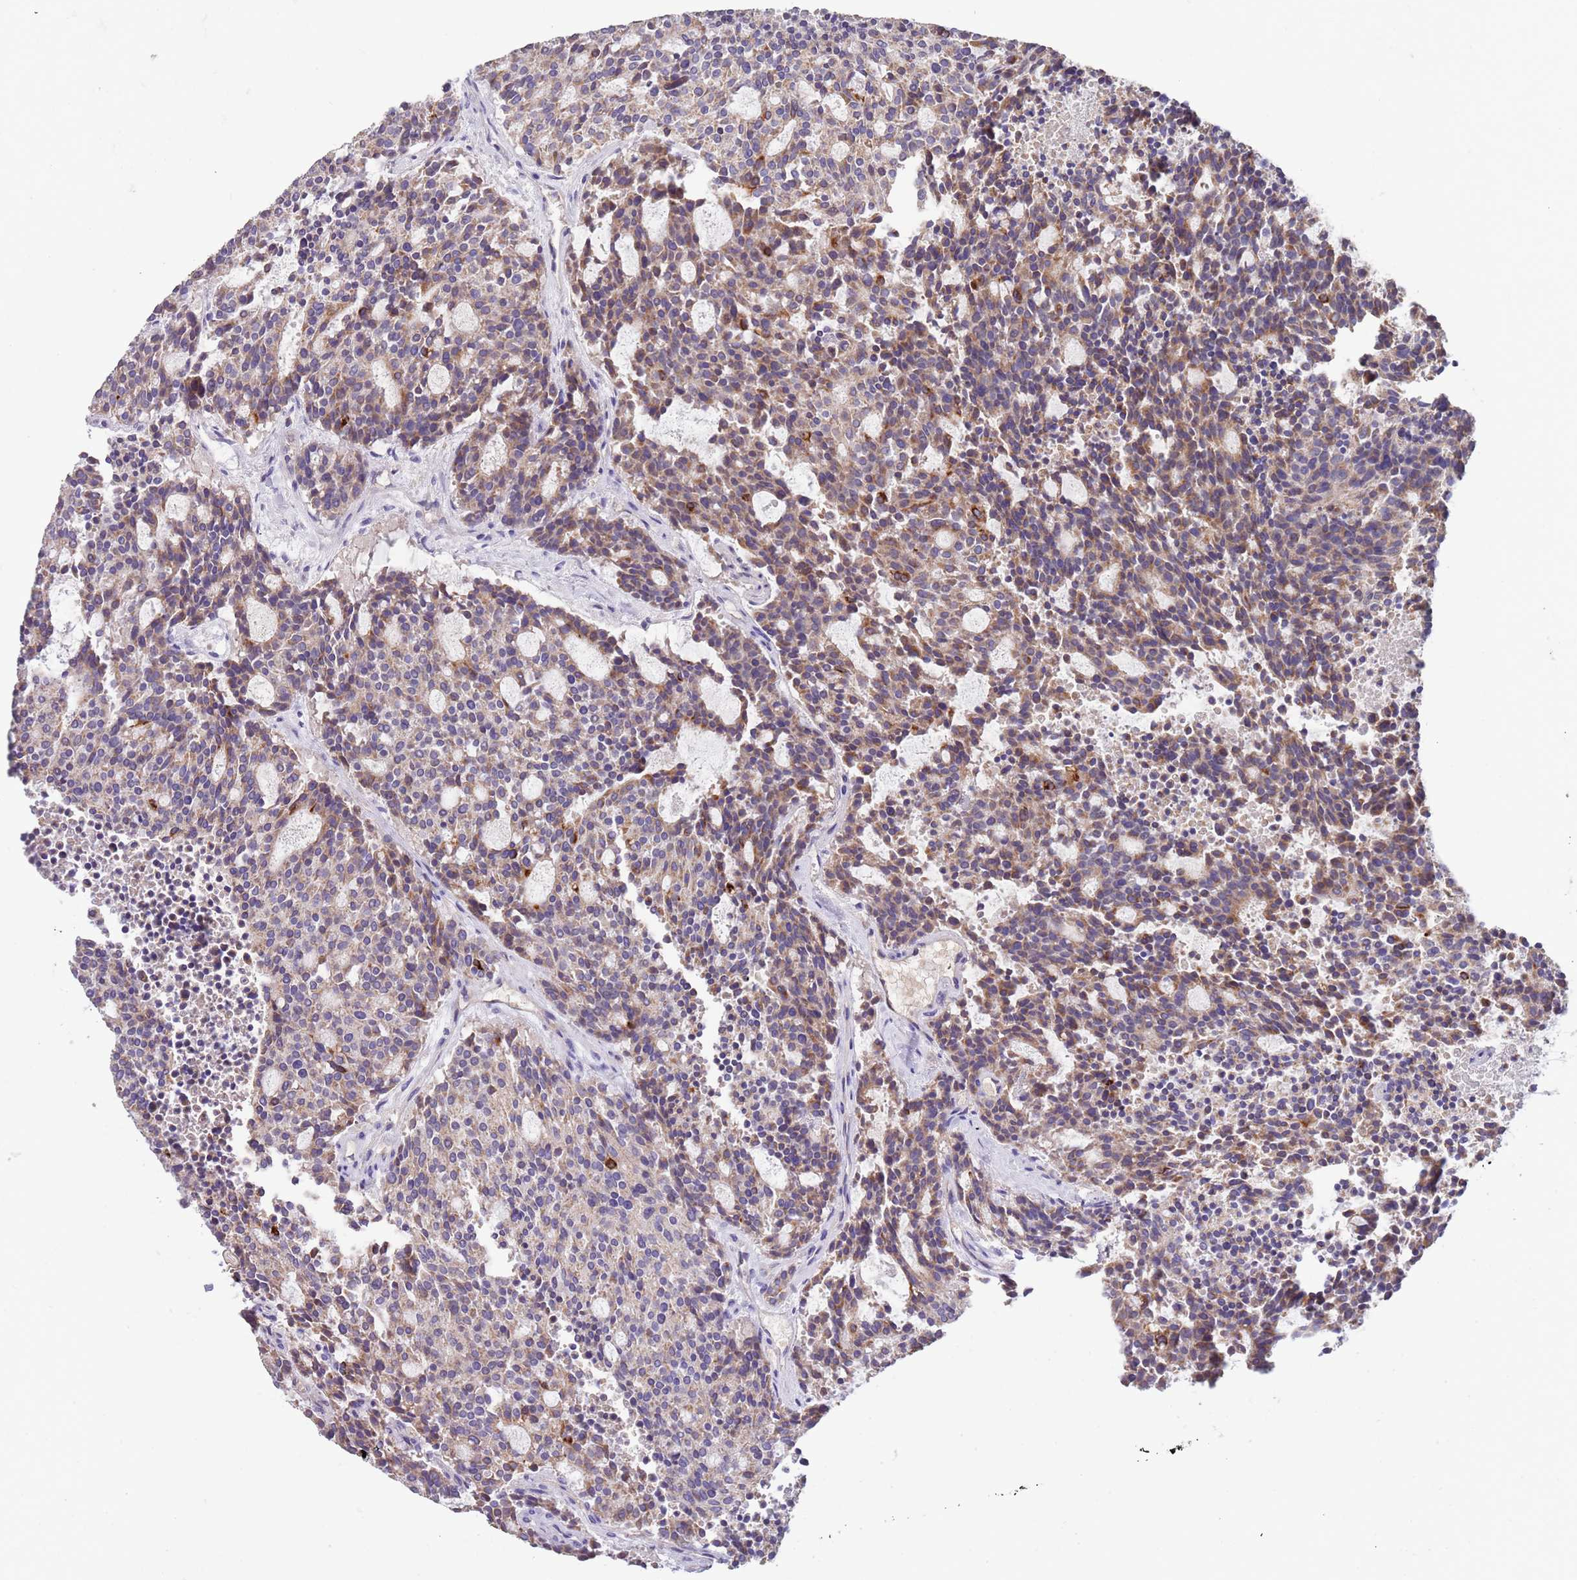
{"staining": {"intensity": "weak", "quantity": ">75%", "location": "cytoplasmic/membranous"}, "tissue": "carcinoid", "cell_type": "Tumor cells", "image_type": "cancer", "snomed": [{"axis": "morphology", "description": "Carcinoid, malignant, NOS"}, {"axis": "topography", "description": "Pancreas"}], "caption": "Carcinoid stained for a protein displays weak cytoplasmic/membranous positivity in tumor cells.", "gene": "TRMO", "patient": {"sex": "female", "age": 54}}